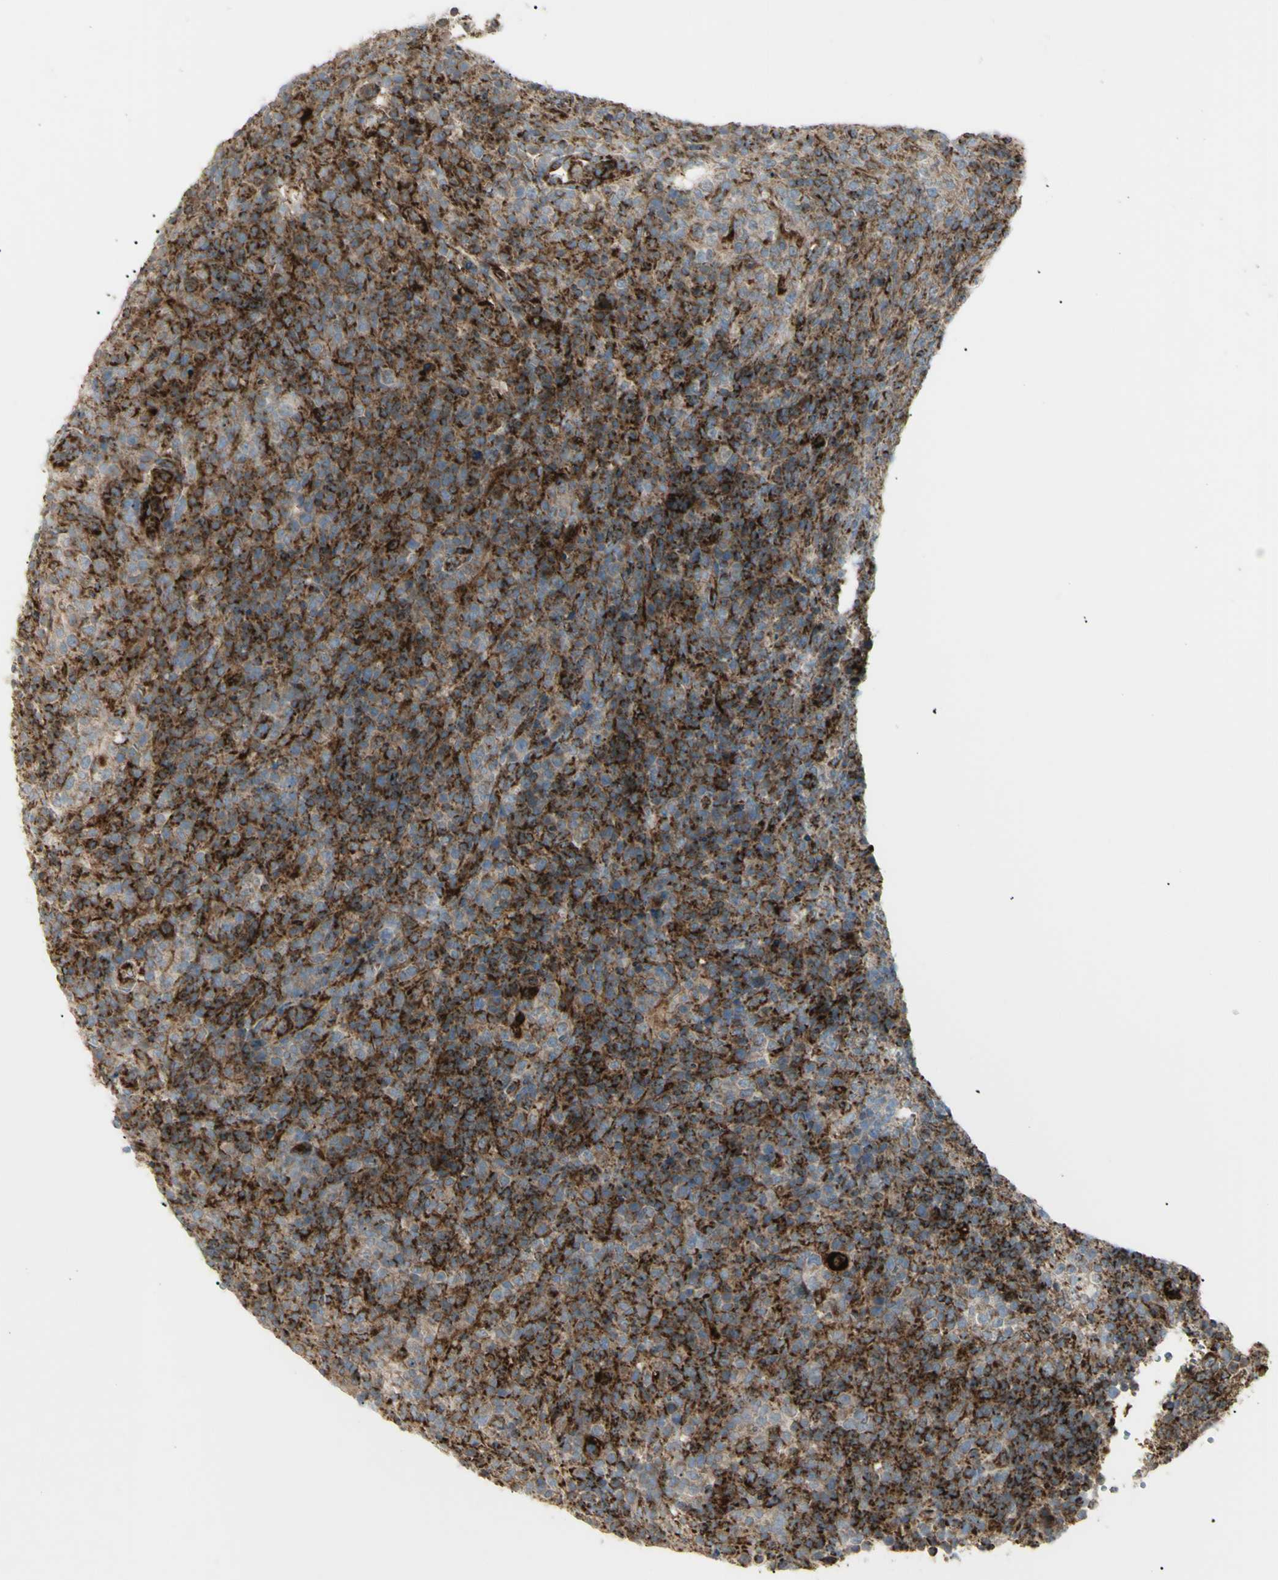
{"staining": {"intensity": "strong", "quantity": ">75%", "location": "cytoplasmic/membranous"}, "tissue": "lymphoma", "cell_type": "Tumor cells", "image_type": "cancer", "snomed": [{"axis": "morphology", "description": "Malignant lymphoma, non-Hodgkin's type, High grade"}, {"axis": "topography", "description": "Lymph node"}], "caption": "Tumor cells exhibit high levels of strong cytoplasmic/membranous positivity in about >75% of cells in lymphoma.", "gene": "CYB5R1", "patient": {"sex": "female", "age": 76}}